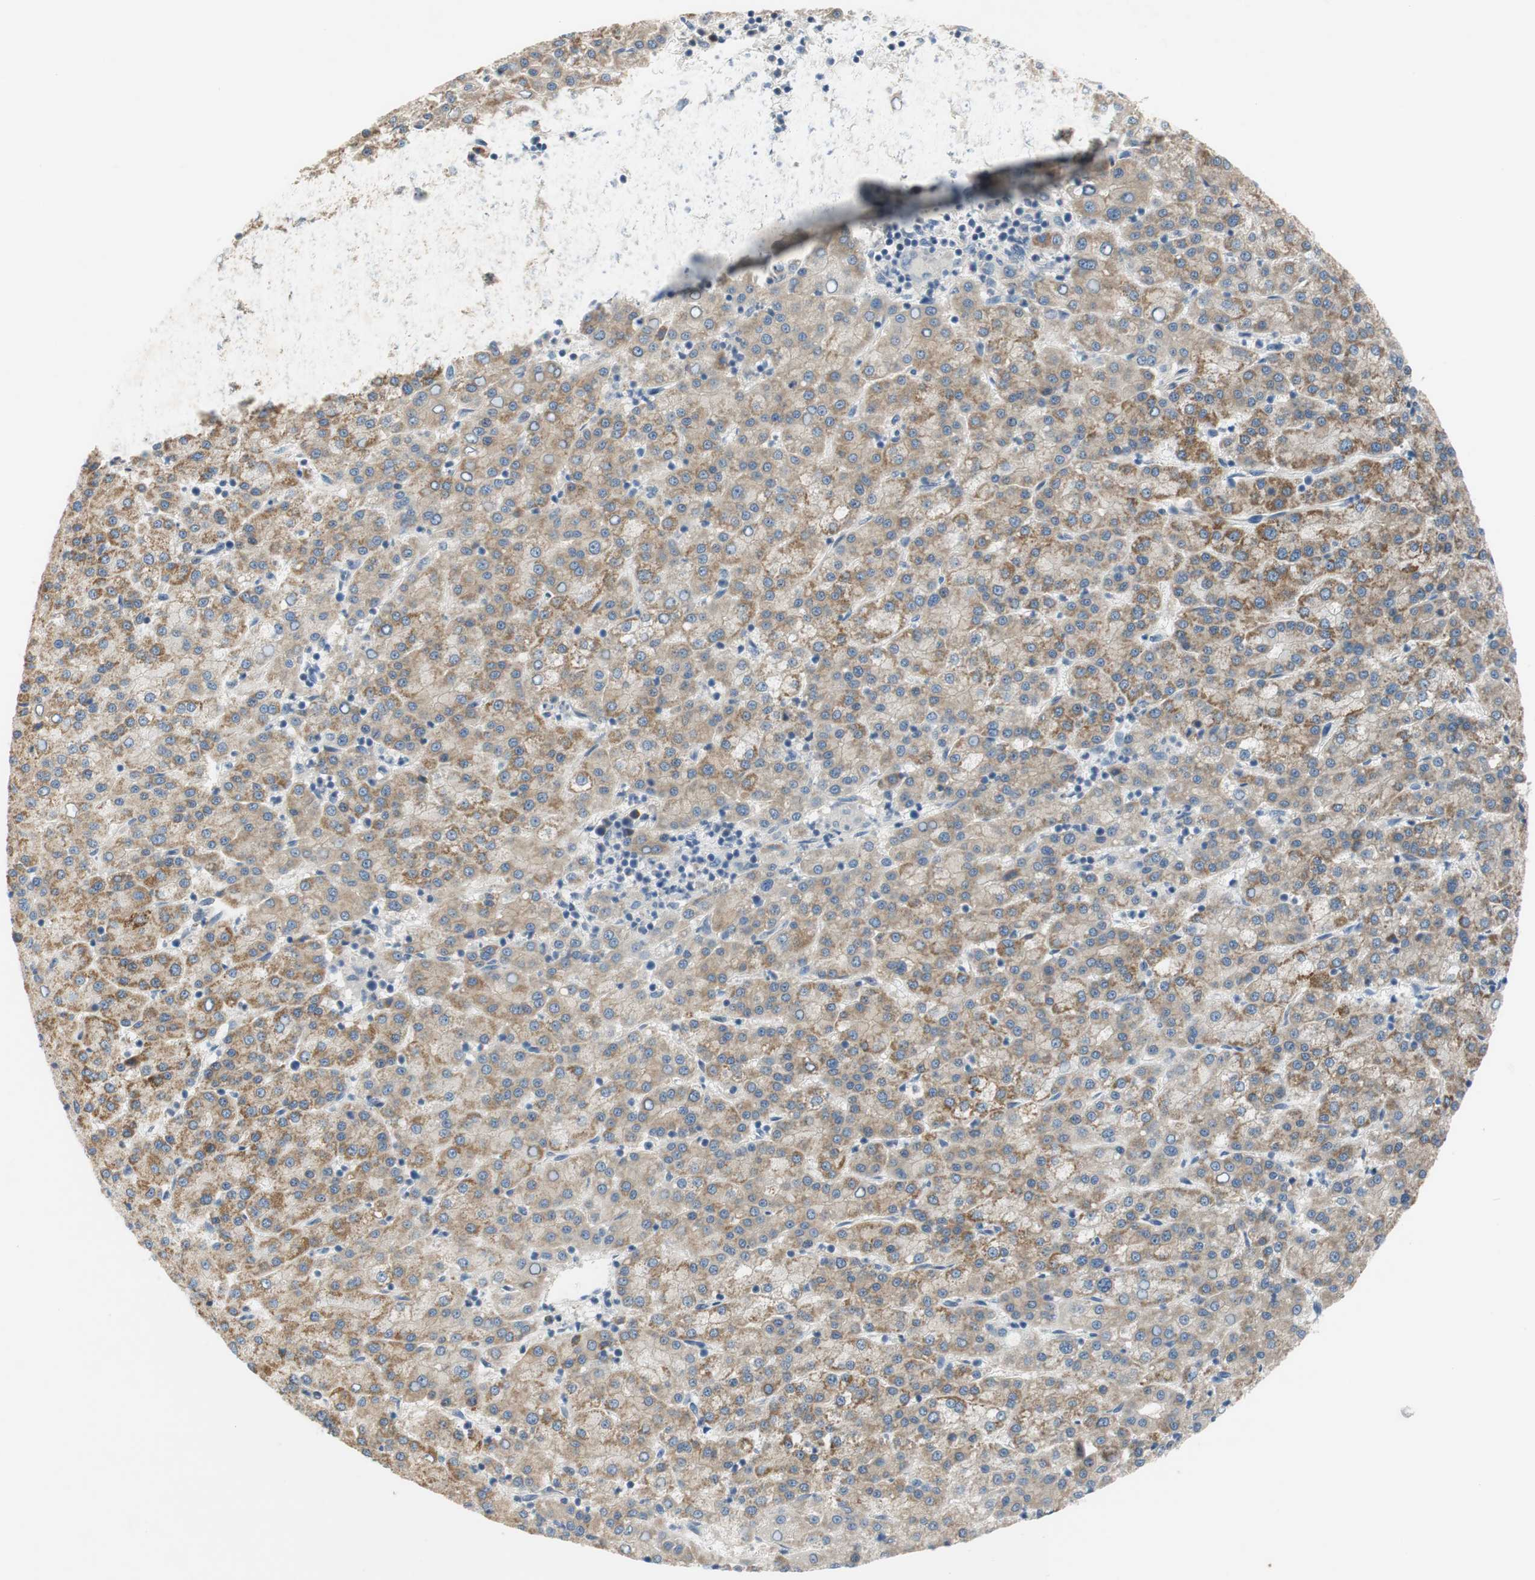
{"staining": {"intensity": "weak", "quantity": ">75%", "location": "cytoplasmic/membranous"}, "tissue": "liver cancer", "cell_type": "Tumor cells", "image_type": "cancer", "snomed": [{"axis": "morphology", "description": "Carcinoma, Hepatocellular, NOS"}, {"axis": "topography", "description": "Liver"}], "caption": "Protein expression analysis of hepatocellular carcinoma (liver) reveals weak cytoplasmic/membranous staining in about >75% of tumor cells.", "gene": "TACR3", "patient": {"sex": "female", "age": 58}}